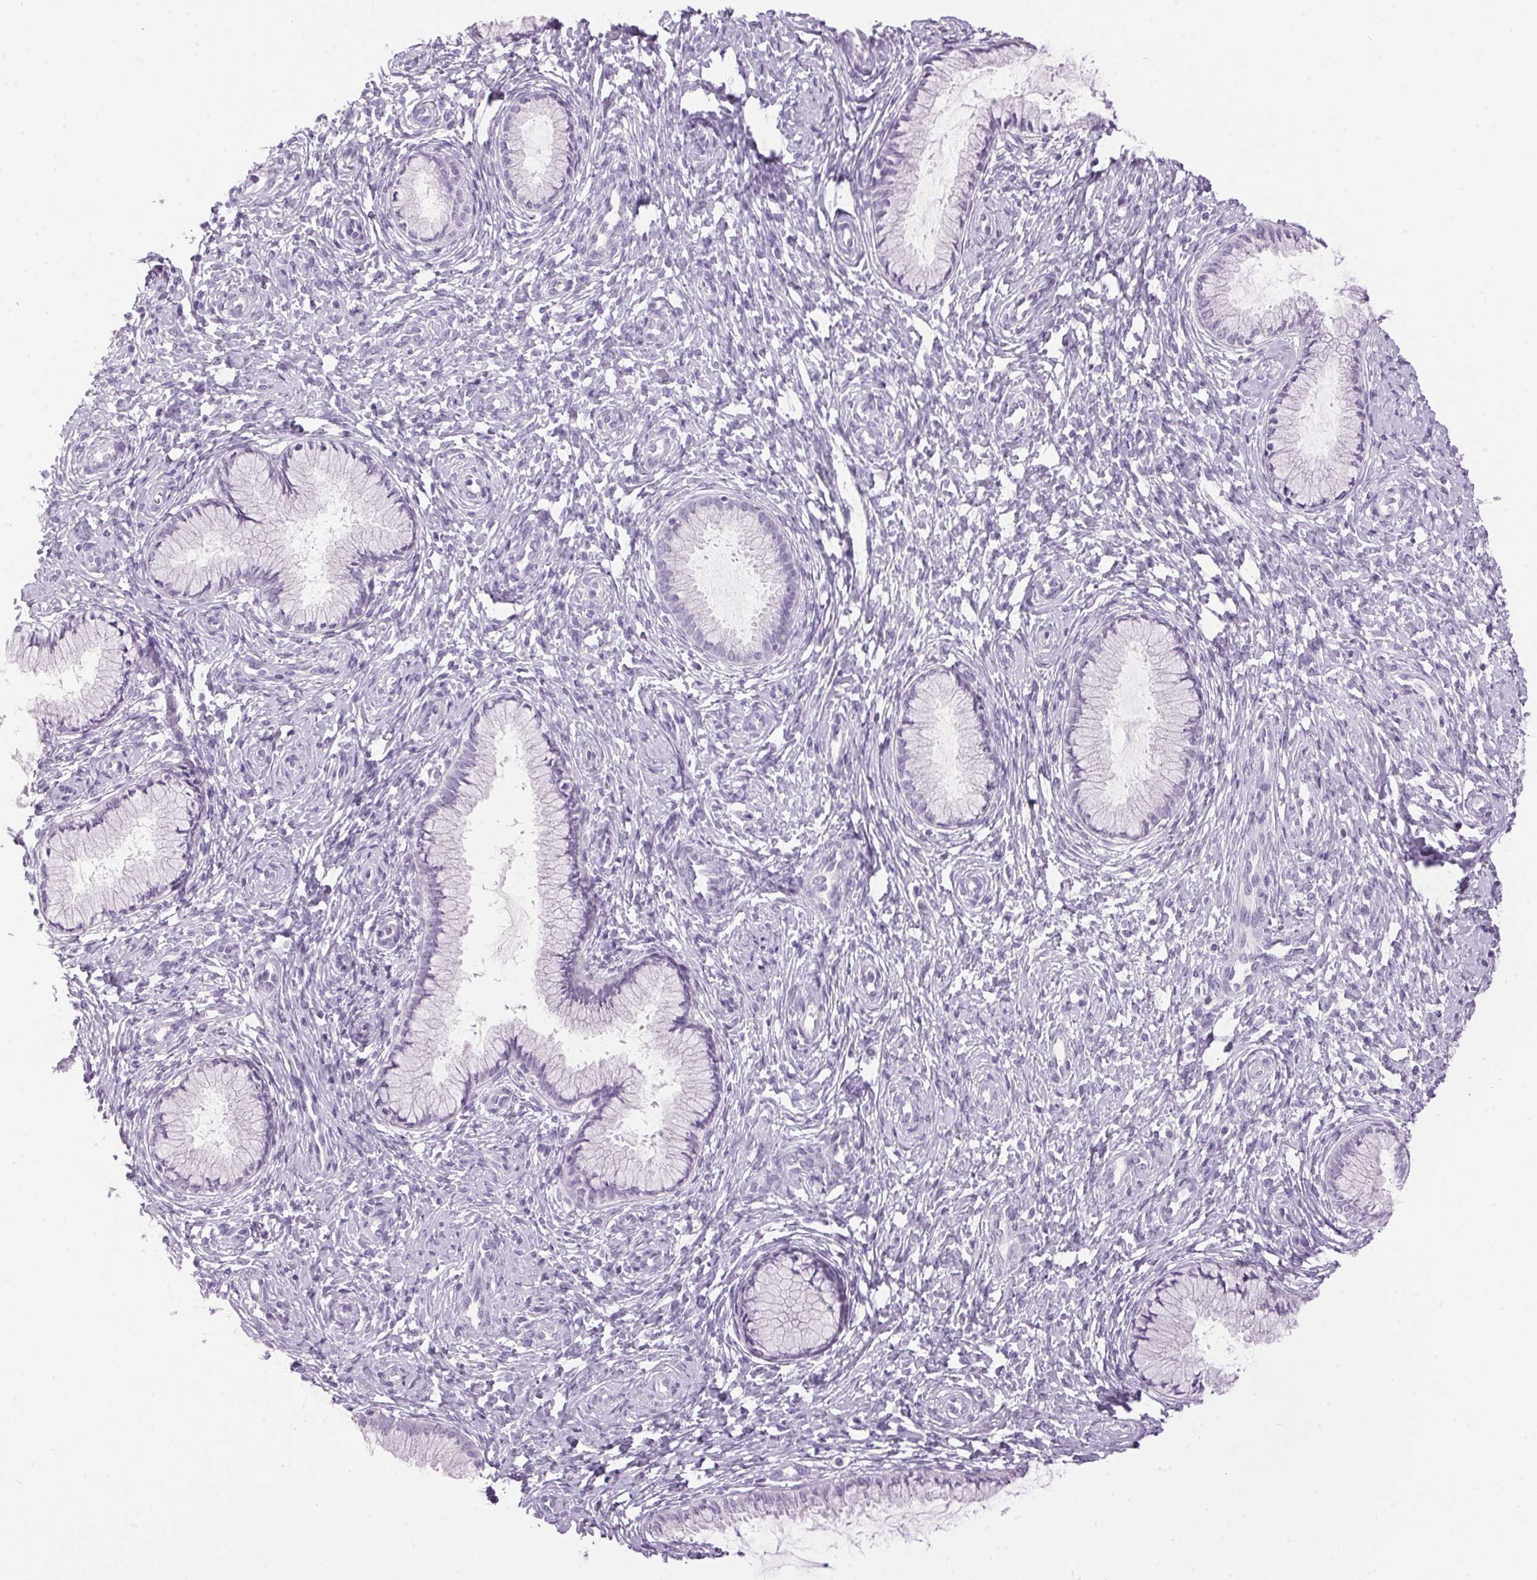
{"staining": {"intensity": "negative", "quantity": "none", "location": "none"}, "tissue": "cervix", "cell_type": "Glandular cells", "image_type": "normal", "snomed": [{"axis": "morphology", "description": "Normal tissue, NOS"}, {"axis": "topography", "description": "Cervix"}], "caption": "Cervix was stained to show a protein in brown. There is no significant staining in glandular cells. (Brightfield microscopy of DAB immunohistochemistry (IHC) at high magnification).", "gene": "SP7", "patient": {"sex": "female", "age": 37}}